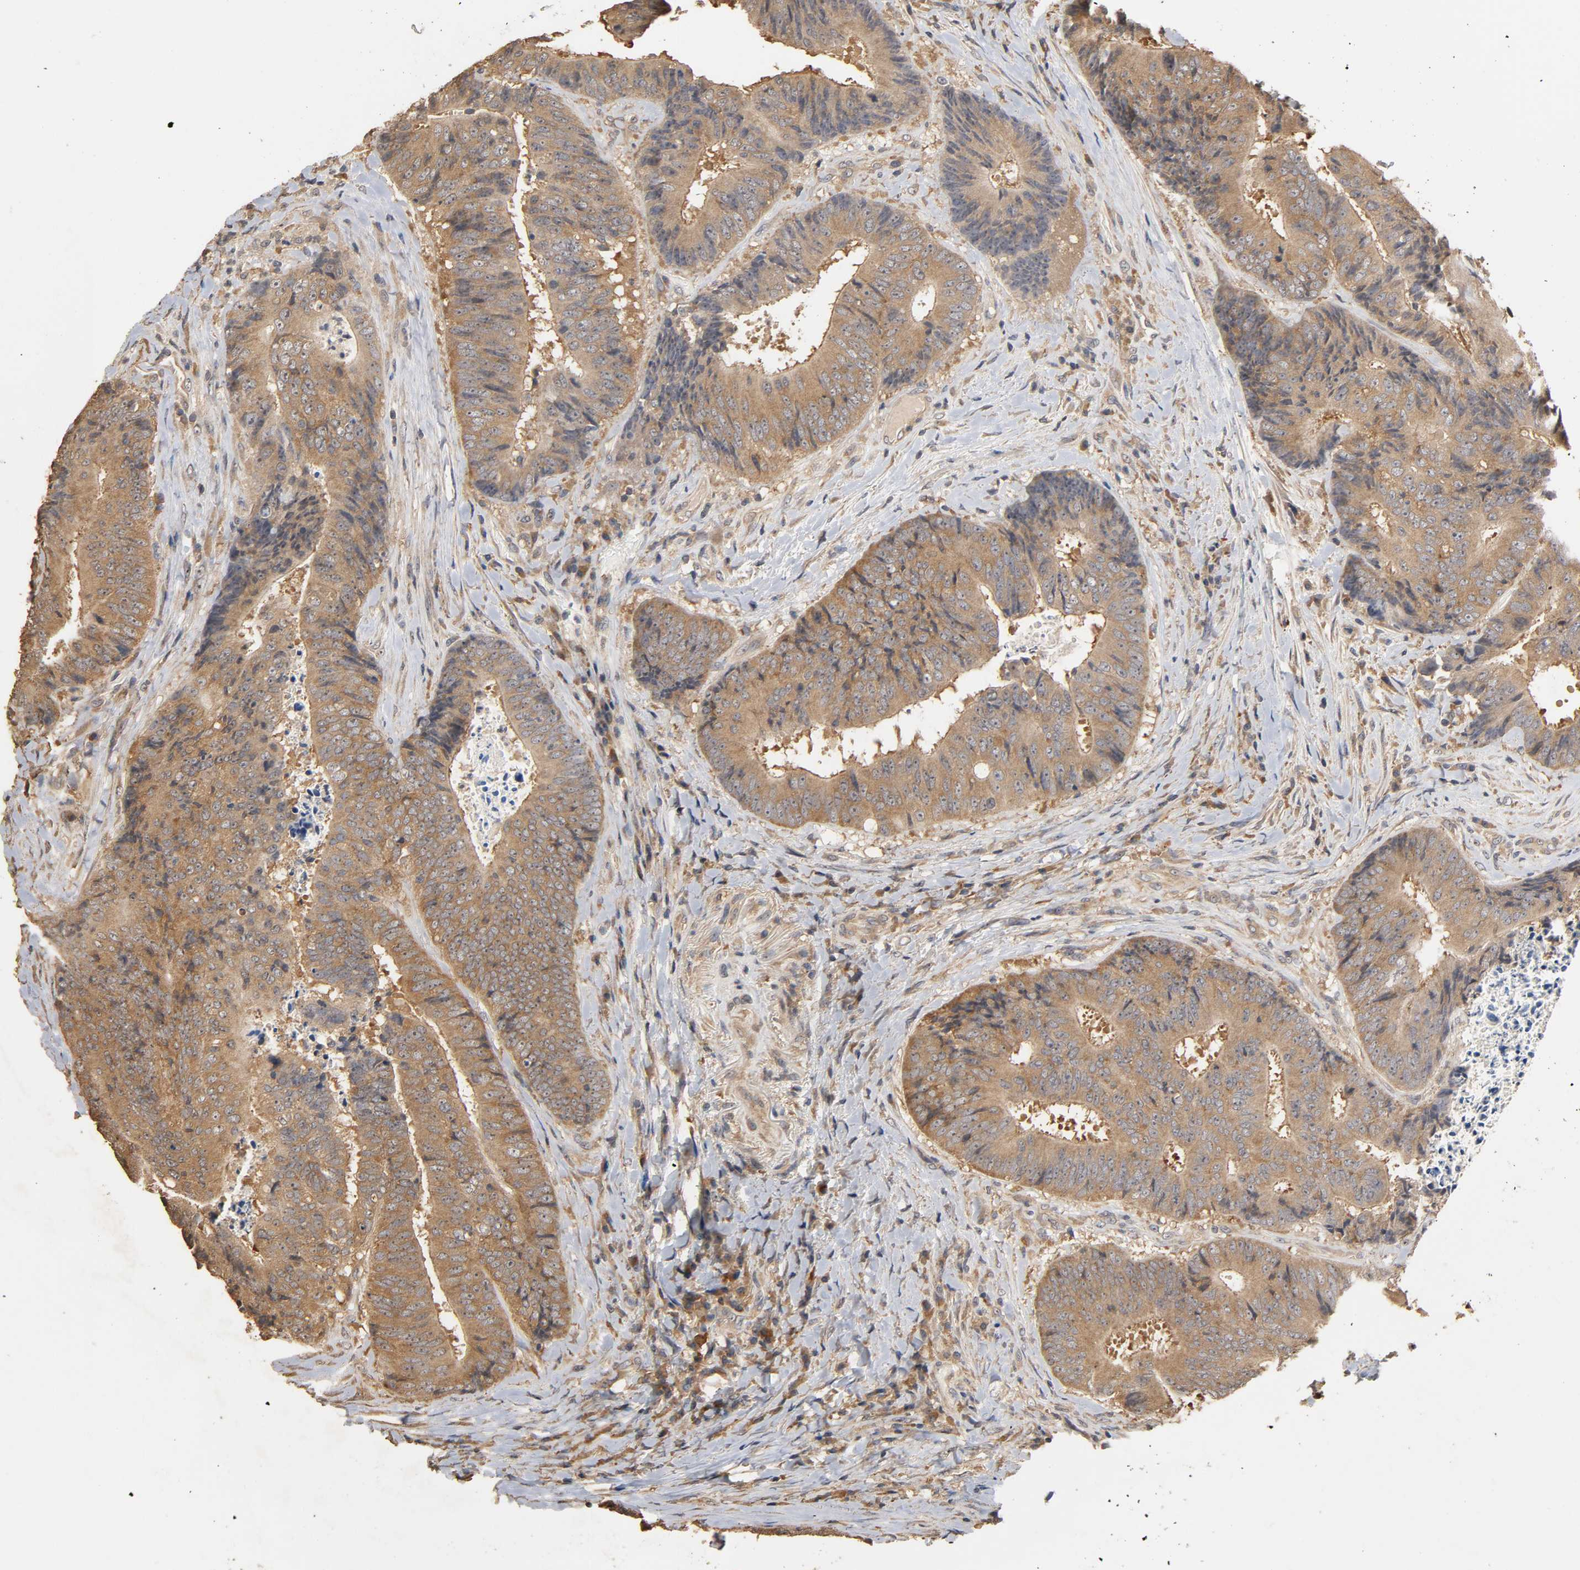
{"staining": {"intensity": "moderate", "quantity": ">75%", "location": "cytoplasmic/membranous"}, "tissue": "colorectal cancer", "cell_type": "Tumor cells", "image_type": "cancer", "snomed": [{"axis": "morphology", "description": "Adenocarcinoma, NOS"}, {"axis": "topography", "description": "Rectum"}], "caption": "DAB (3,3'-diaminobenzidine) immunohistochemical staining of human colorectal cancer demonstrates moderate cytoplasmic/membranous protein positivity in about >75% of tumor cells.", "gene": "ARHGEF7", "patient": {"sex": "male", "age": 72}}